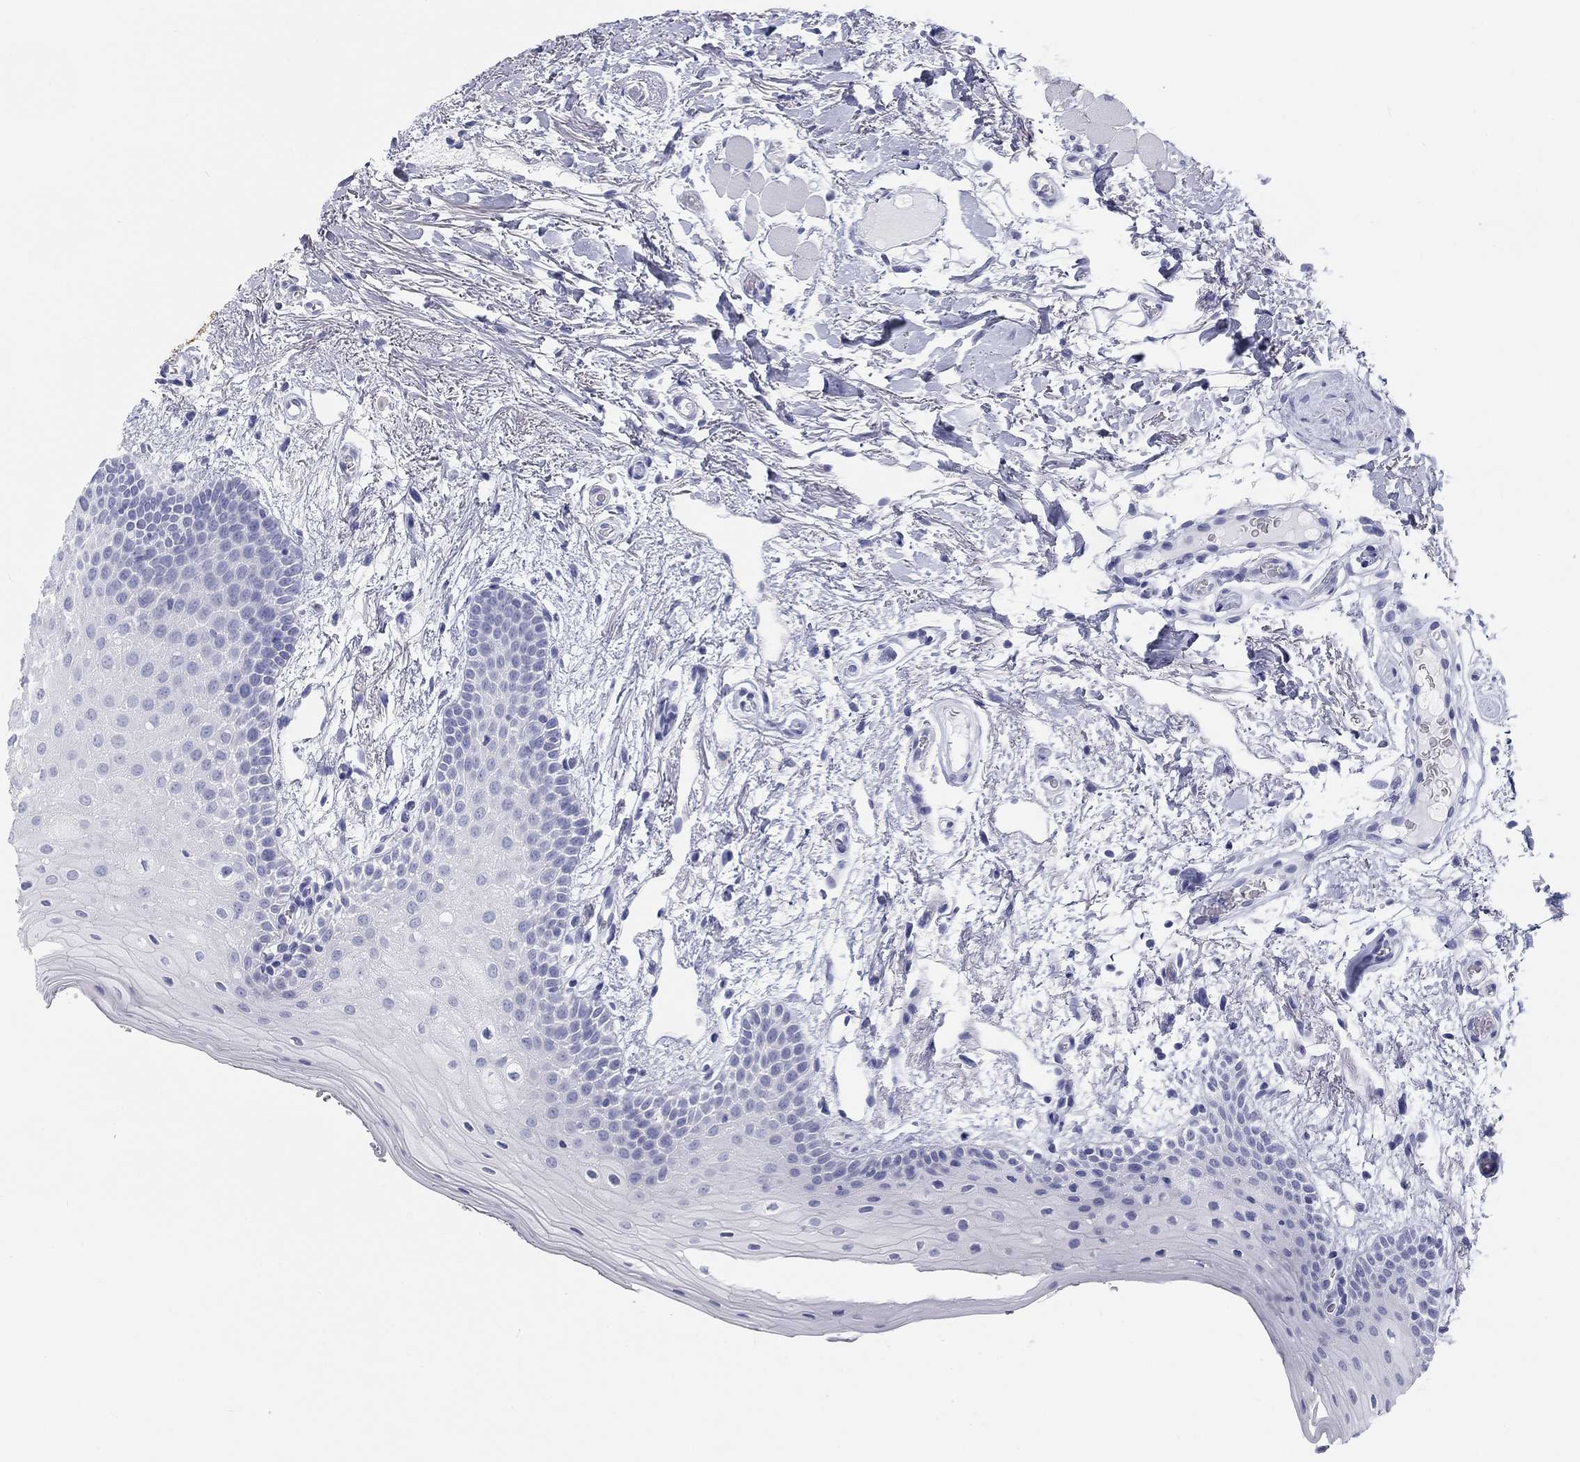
{"staining": {"intensity": "negative", "quantity": "none", "location": "none"}, "tissue": "oral mucosa", "cell_type": "Squamous epithelial cells", "image_type": "normal", "snomed": [{"axis": "morphology", "description": "Normal tissue, NOS"}, {"axis": "topography", "description": "Oral tissue"}, {"axis": "topography", "description": "Tounge, NOS"}], "caption": "High magnification brightfield microscopy of normal oral mucosa stained with DAB (brown) and counterstained with hematoxylin (blue): squamous epithelial cells show no significant positivity.", "gene": "CALB1", "patient": {"sex": "female", "age": 86}}